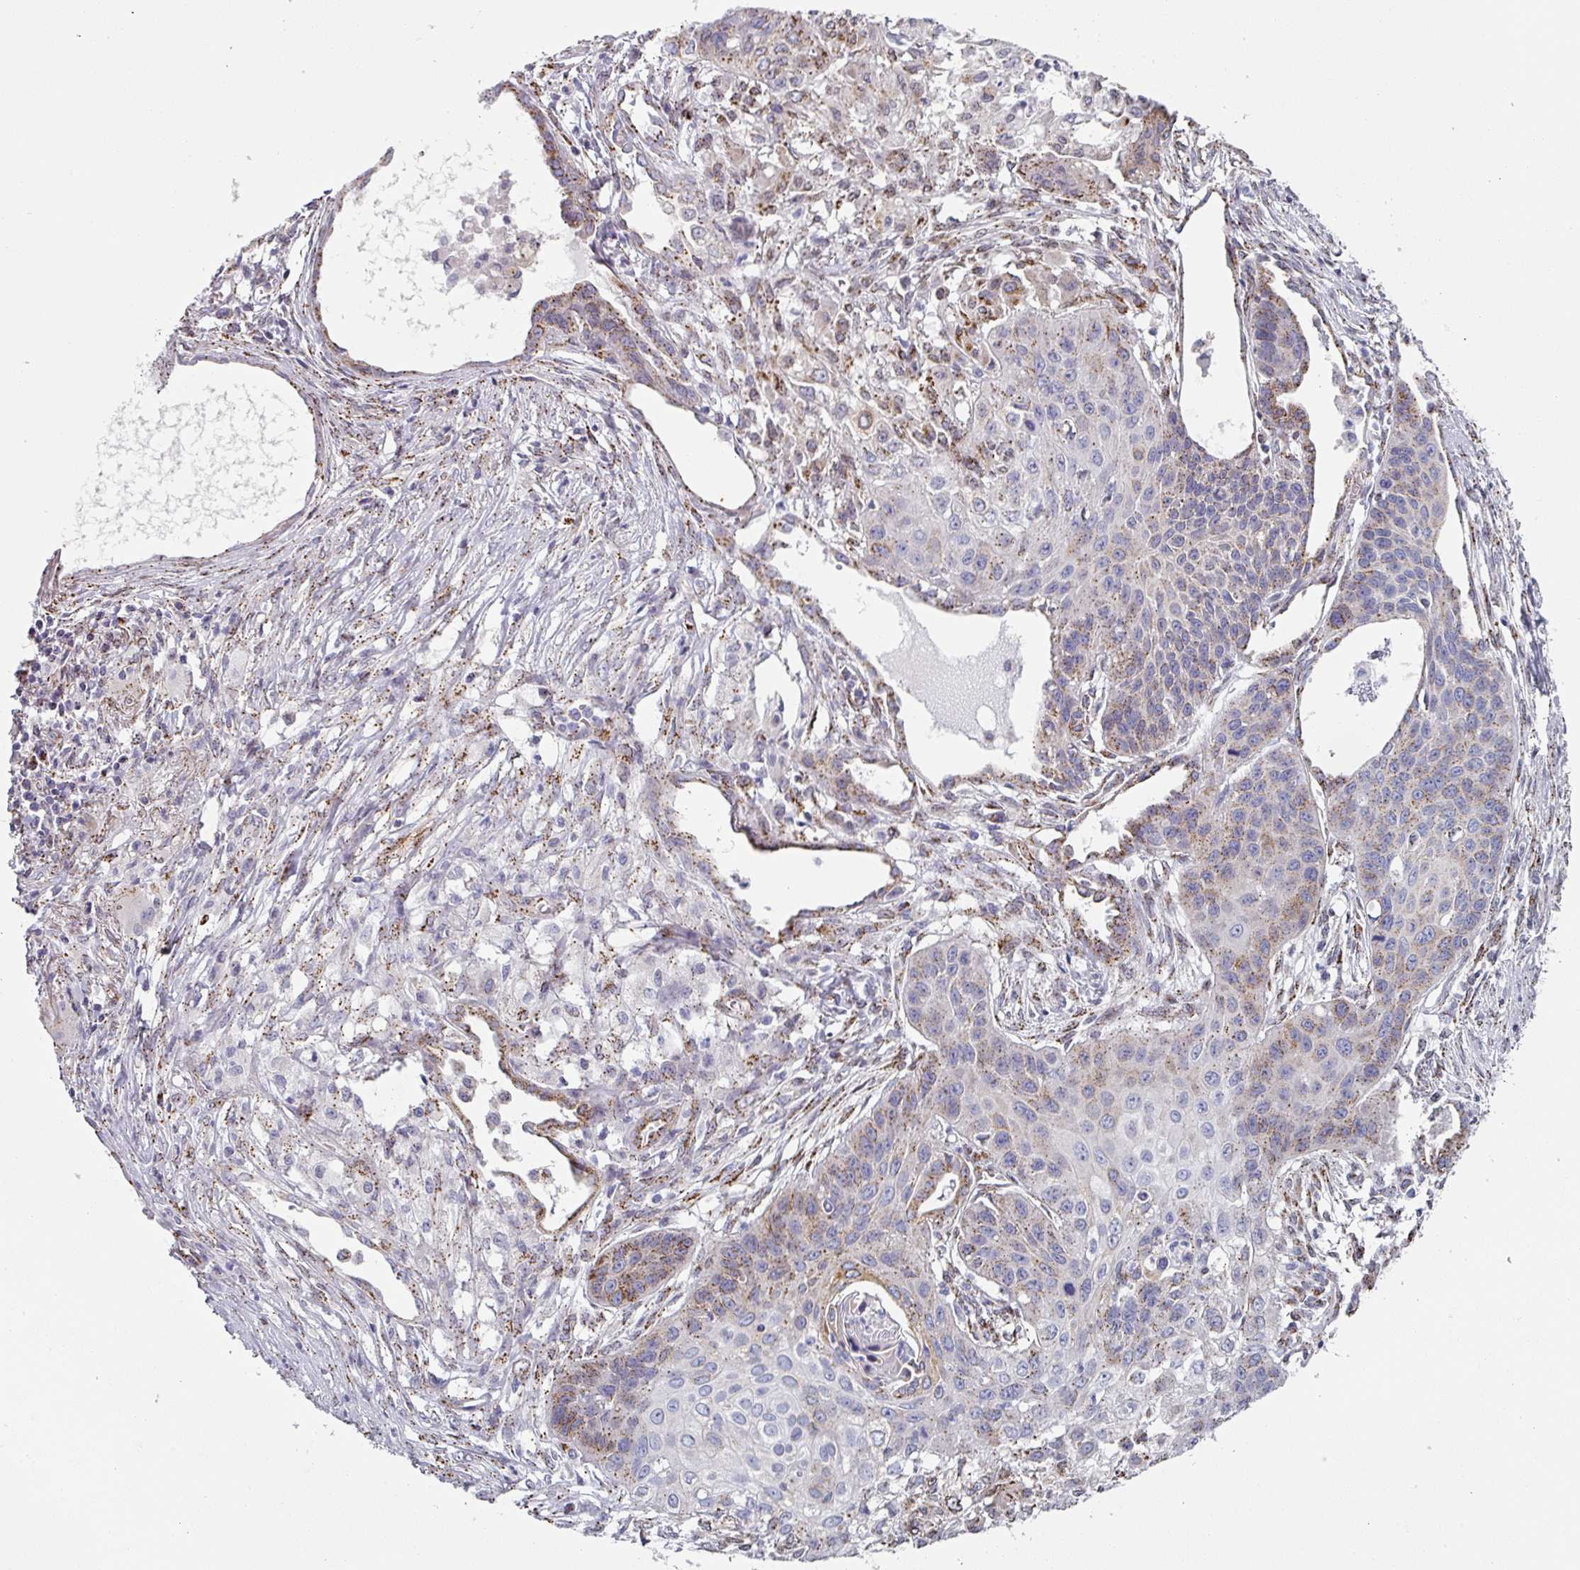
{"staining": {"intensity": "moderate", "quantity": "25%-75%", "location": "cytoplasmic/membranous"}, "tissue": "lung cancer", "cell_type": "Tumor cells", "image_type": "cancer", "snomed": [{"axis": "morphology", "description": "Squamous cell carcinoma, NOS"}, {"axis": "topography", "description": "Lung"}], "caption": "Tumor cells reveal moderate cytoplasmic/membranous positivity in approximately 25%-75% of cells in lung cancer.", "gene": "CCDC85B", "patient": {"sex": "male", "age": 71}}